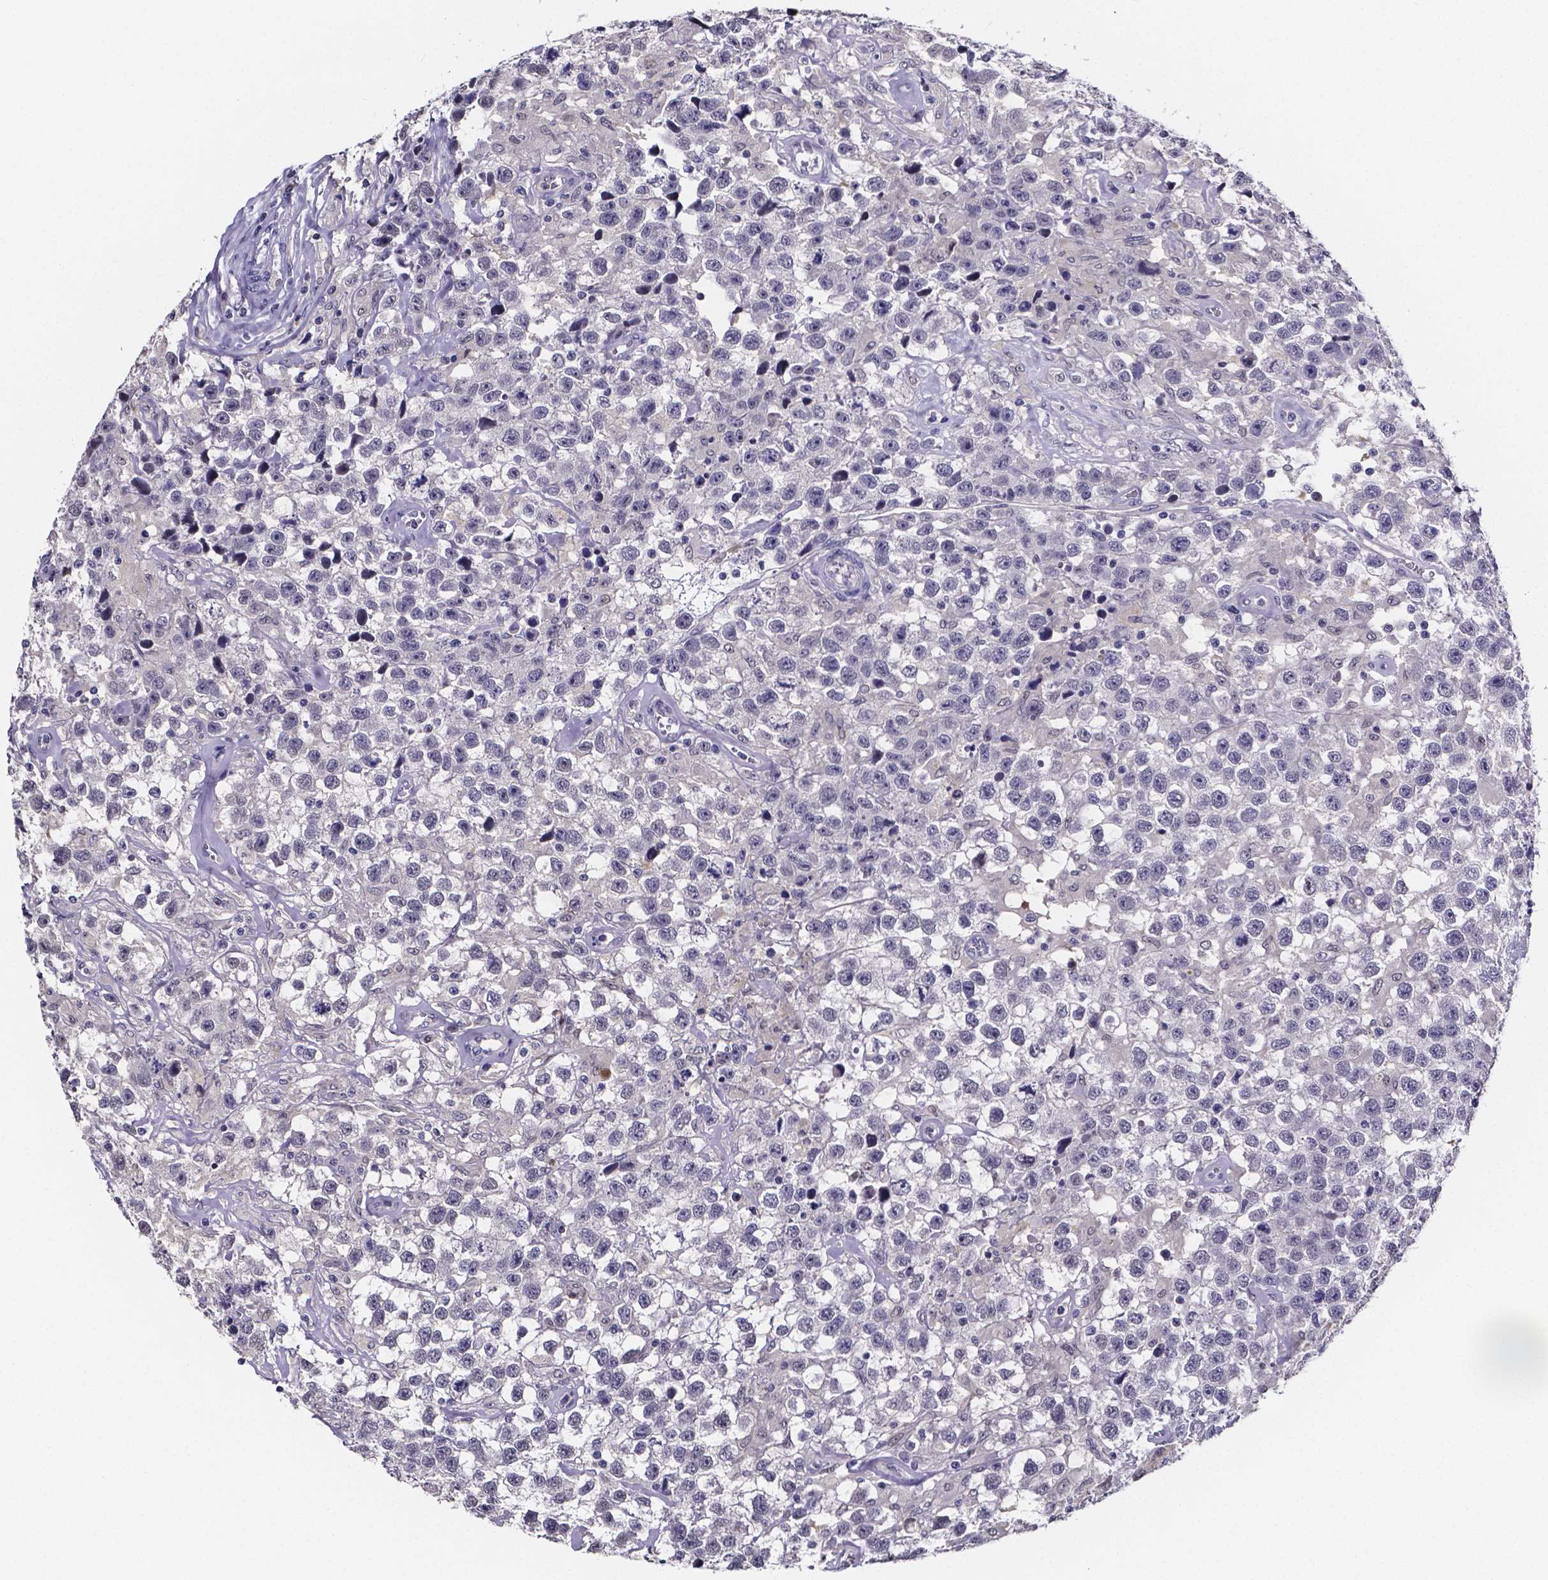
{"staining": {"intensity": "negative", "quantity": "none", "location": "none"}, "tissue": "testis cancer", "cell_type": "Tumor cells", "image_type": "cancer", "snomed": [{"axis": "morphology", "description": "Seminoma, NOS"}, {"axis": "topography", "description": "Testis"}], "caption": "This photomicrograph is of testis cancer (seminoma) stained with immunohistochemistry (IHC) to label a protein in brown with the nuclei are counter-stained blue. There is no staining in tumor cells.", "gene": "IZUMO1", "patient": {"sex": "male", "age": 43}}